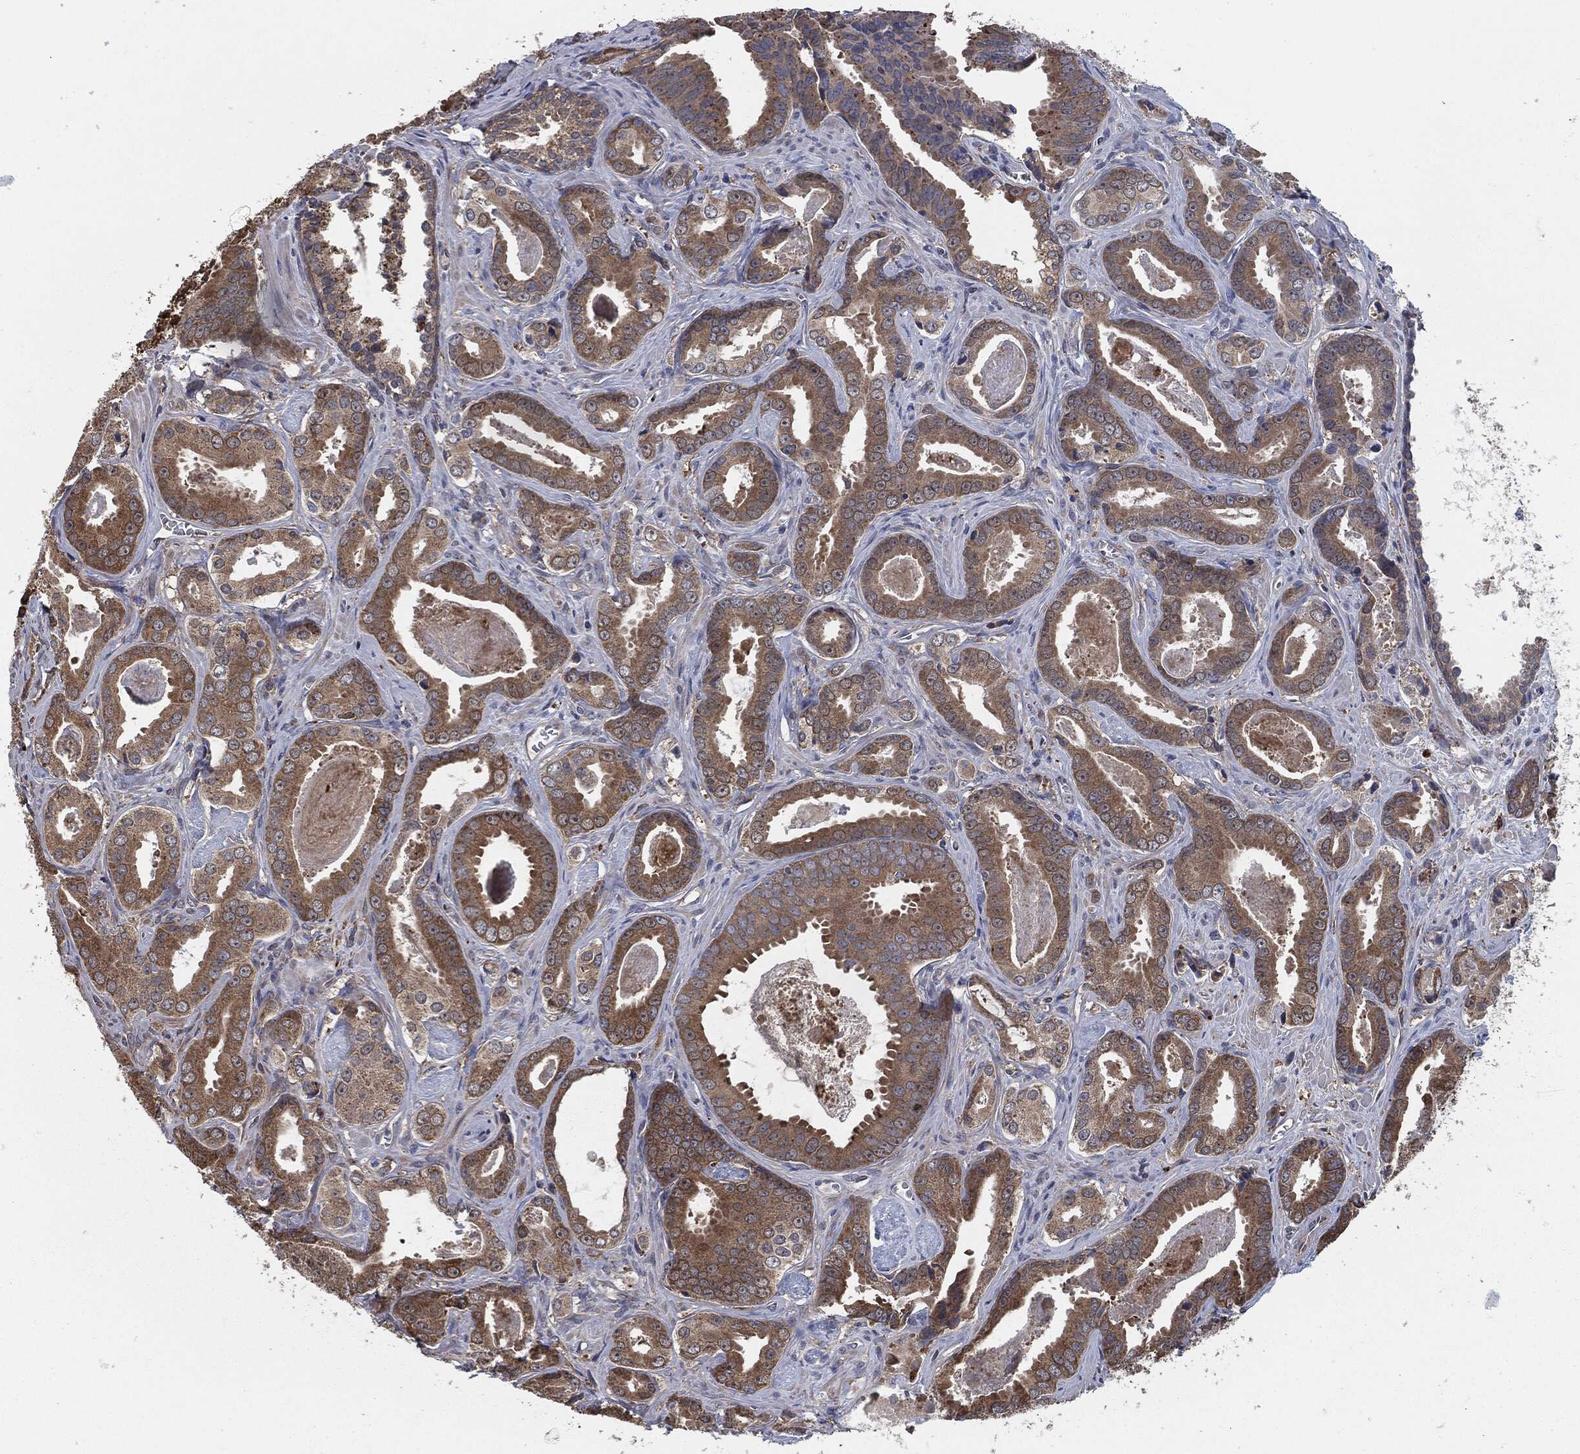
{"staining": {"intensity": "moderate", "quantity": ">75%", "location": "cytoplasmic/membranous"}, "tissue": "prostate cancer", "cell_type": "Tumor cells", "image_type": "cancer", "snomed": [{"axis": "morphology", "description": "Adenocarcinoma, NOS"}, {"axis": "topography", "description": "Prostate"}], "caption": "Immunohistochemistry (IHC) histopathology image of neoplastic tissue: prostate cancer stained using IHC reveals medium levels of moderate protein expression localized specifically in the cytoplasmic/membranous of tumor cells, appearing as a cytoplasmic/membranous brown color.", "gene": "PRDX4", "patient": {"sex": "male", "age": 61}}